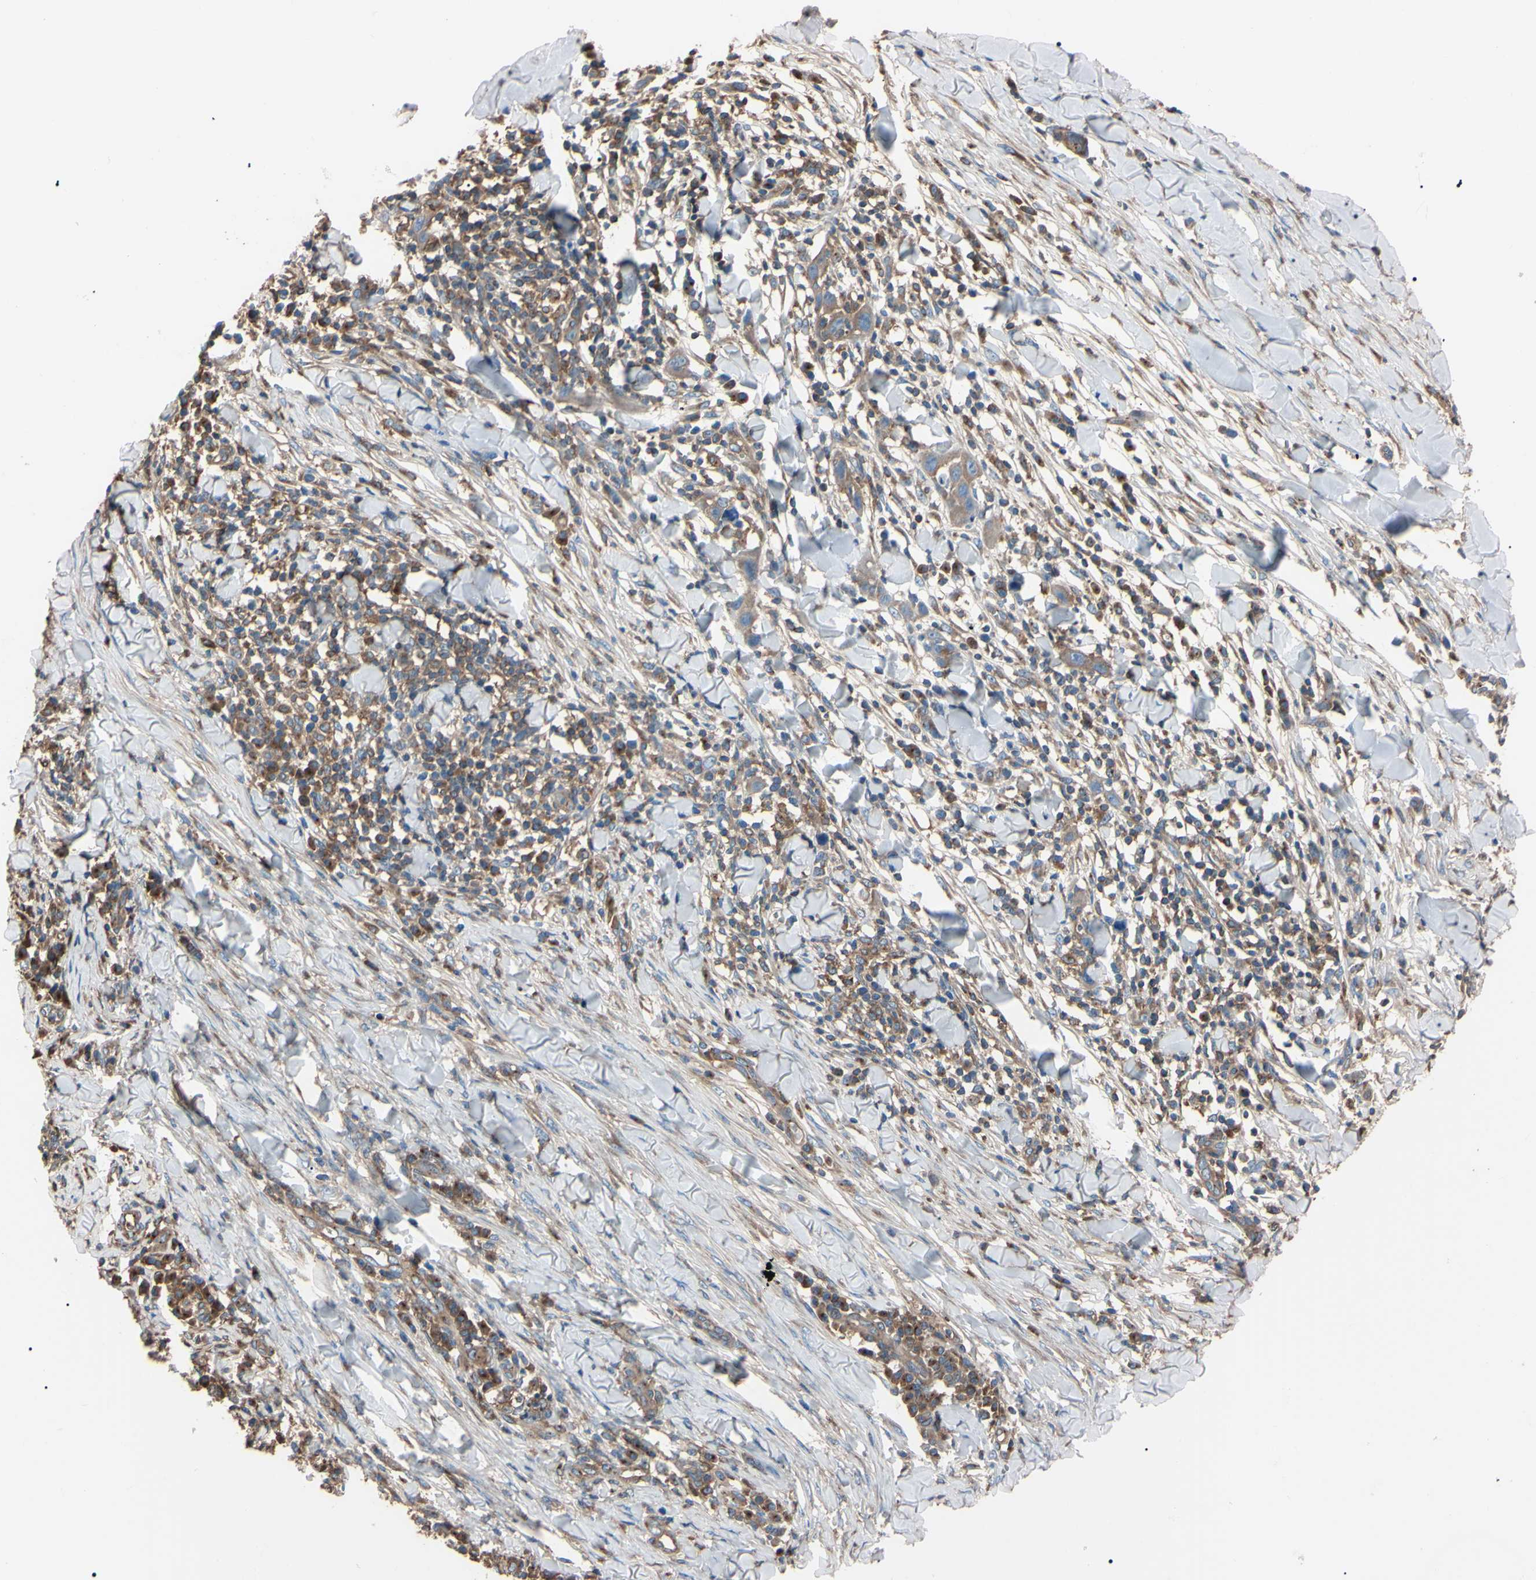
{"staining": {"intensity": "moderate", "quantity": ">75%", "location": "cytoplasmic/membranous"}, "tissue": "skin cancer", "cell_type": "Tumor cells", "image_type": "cancer", "snomed": [{"axis": "morphology", "description": "Squamous cell carcinoma, NOS"}, {"axis": "topography", "description": "Skin"}], "caption": "Moderate cytoplasmic/membranous expression is present in approximately >75% of tumor cells in skin squamous cell carcinoma.", "gene": "PRKACA", "patient": {"sex": "male", "age": 24}}